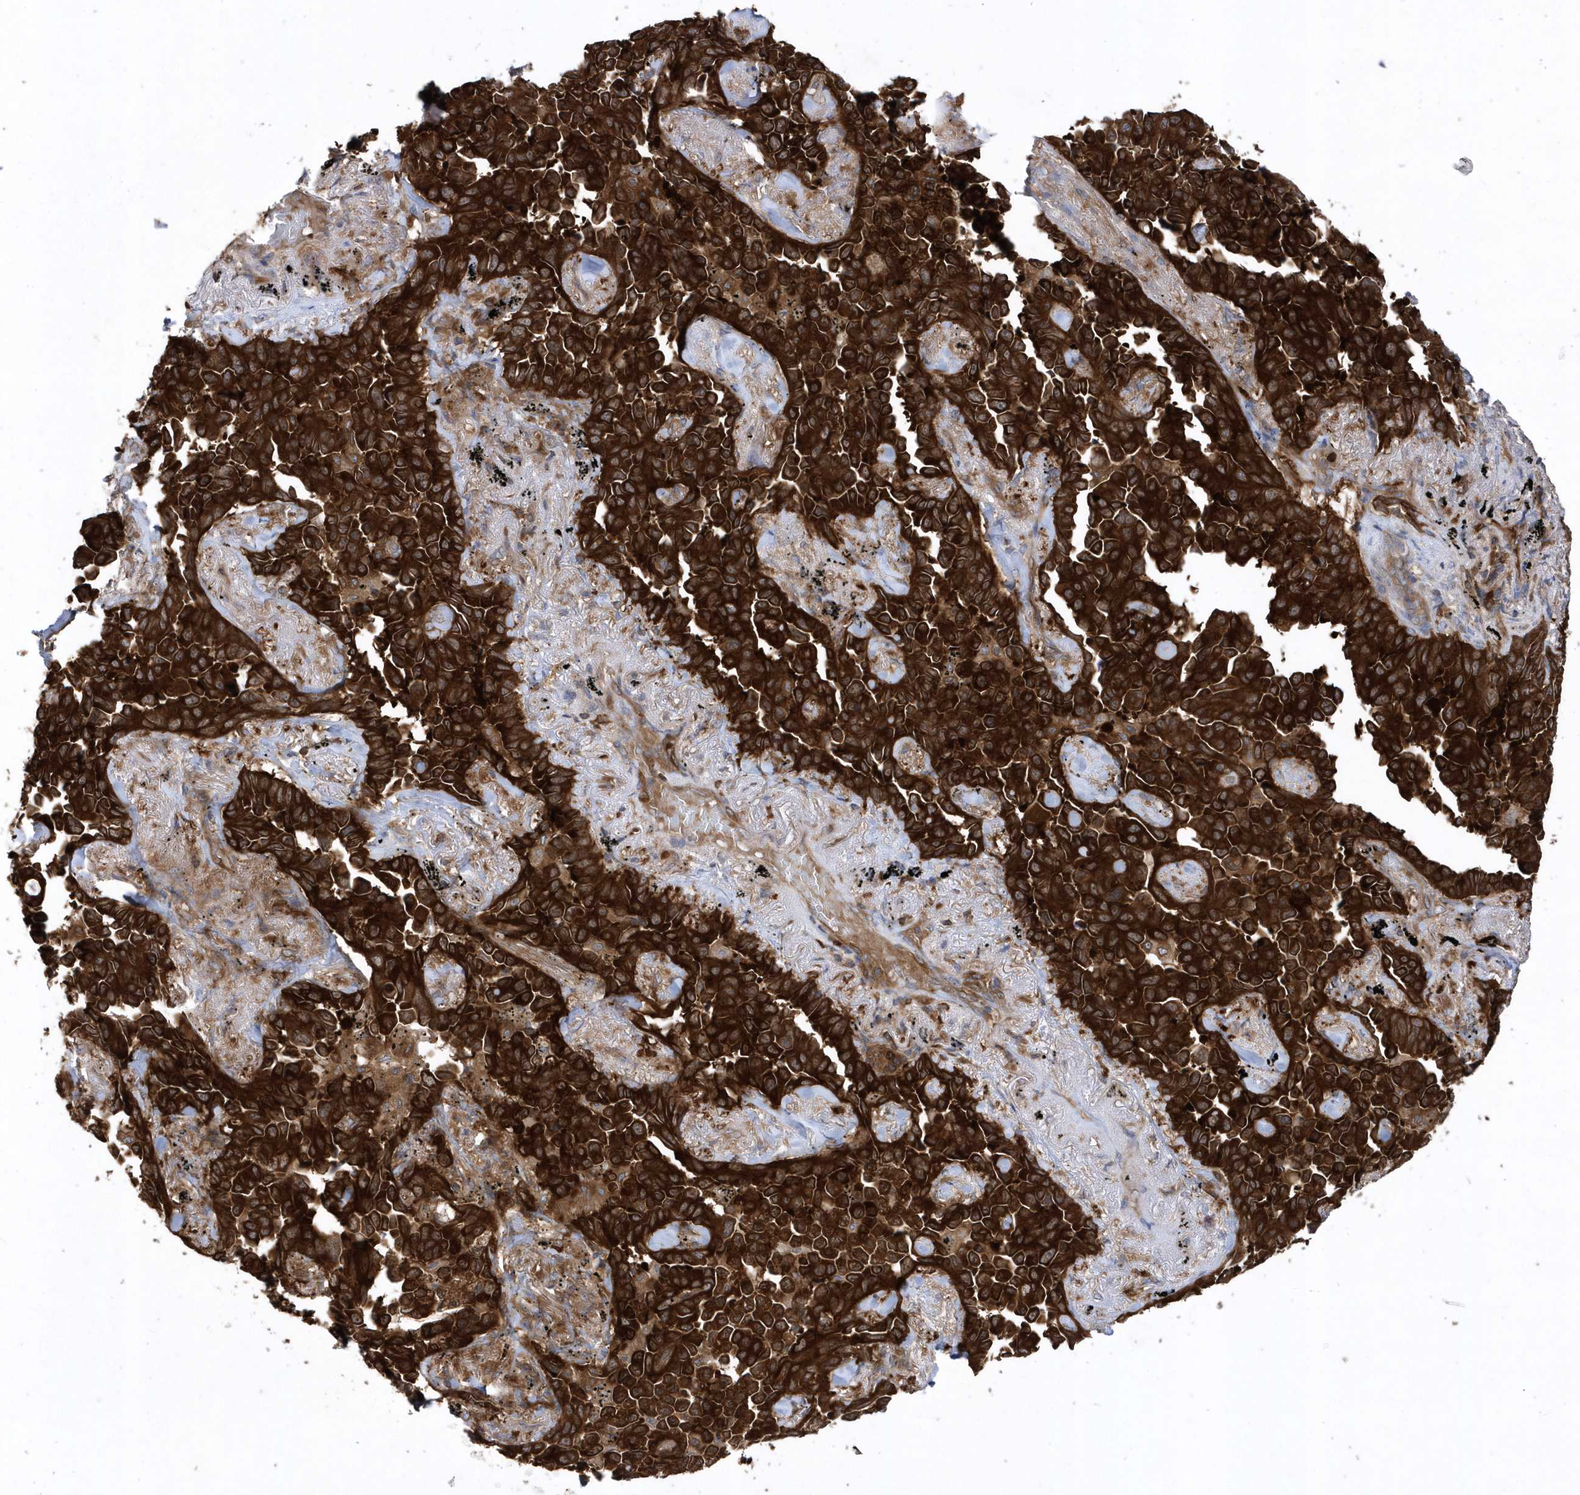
{"staining": {"intensity": "strong", "quantity": ">75%", "location": "cytoplasmic/membranous"}, "tissue": "lung cancer", "cell_type": "Tumor cells", "image_type": "cancer", "snomed": [{"axis": "morphology", "description": "Adenocarcinoma, NOS"}, {"axis": "topography", "description": "Lung"}], "caption": "Human adenocarcinoma (lung) stained for a protein (brown) exhibits strong cytoplasmic/membranous positive expression in approximately >75% of tumor cells.", "gene": "PAICS", "patient": {"sex": "female", "age": 67}}